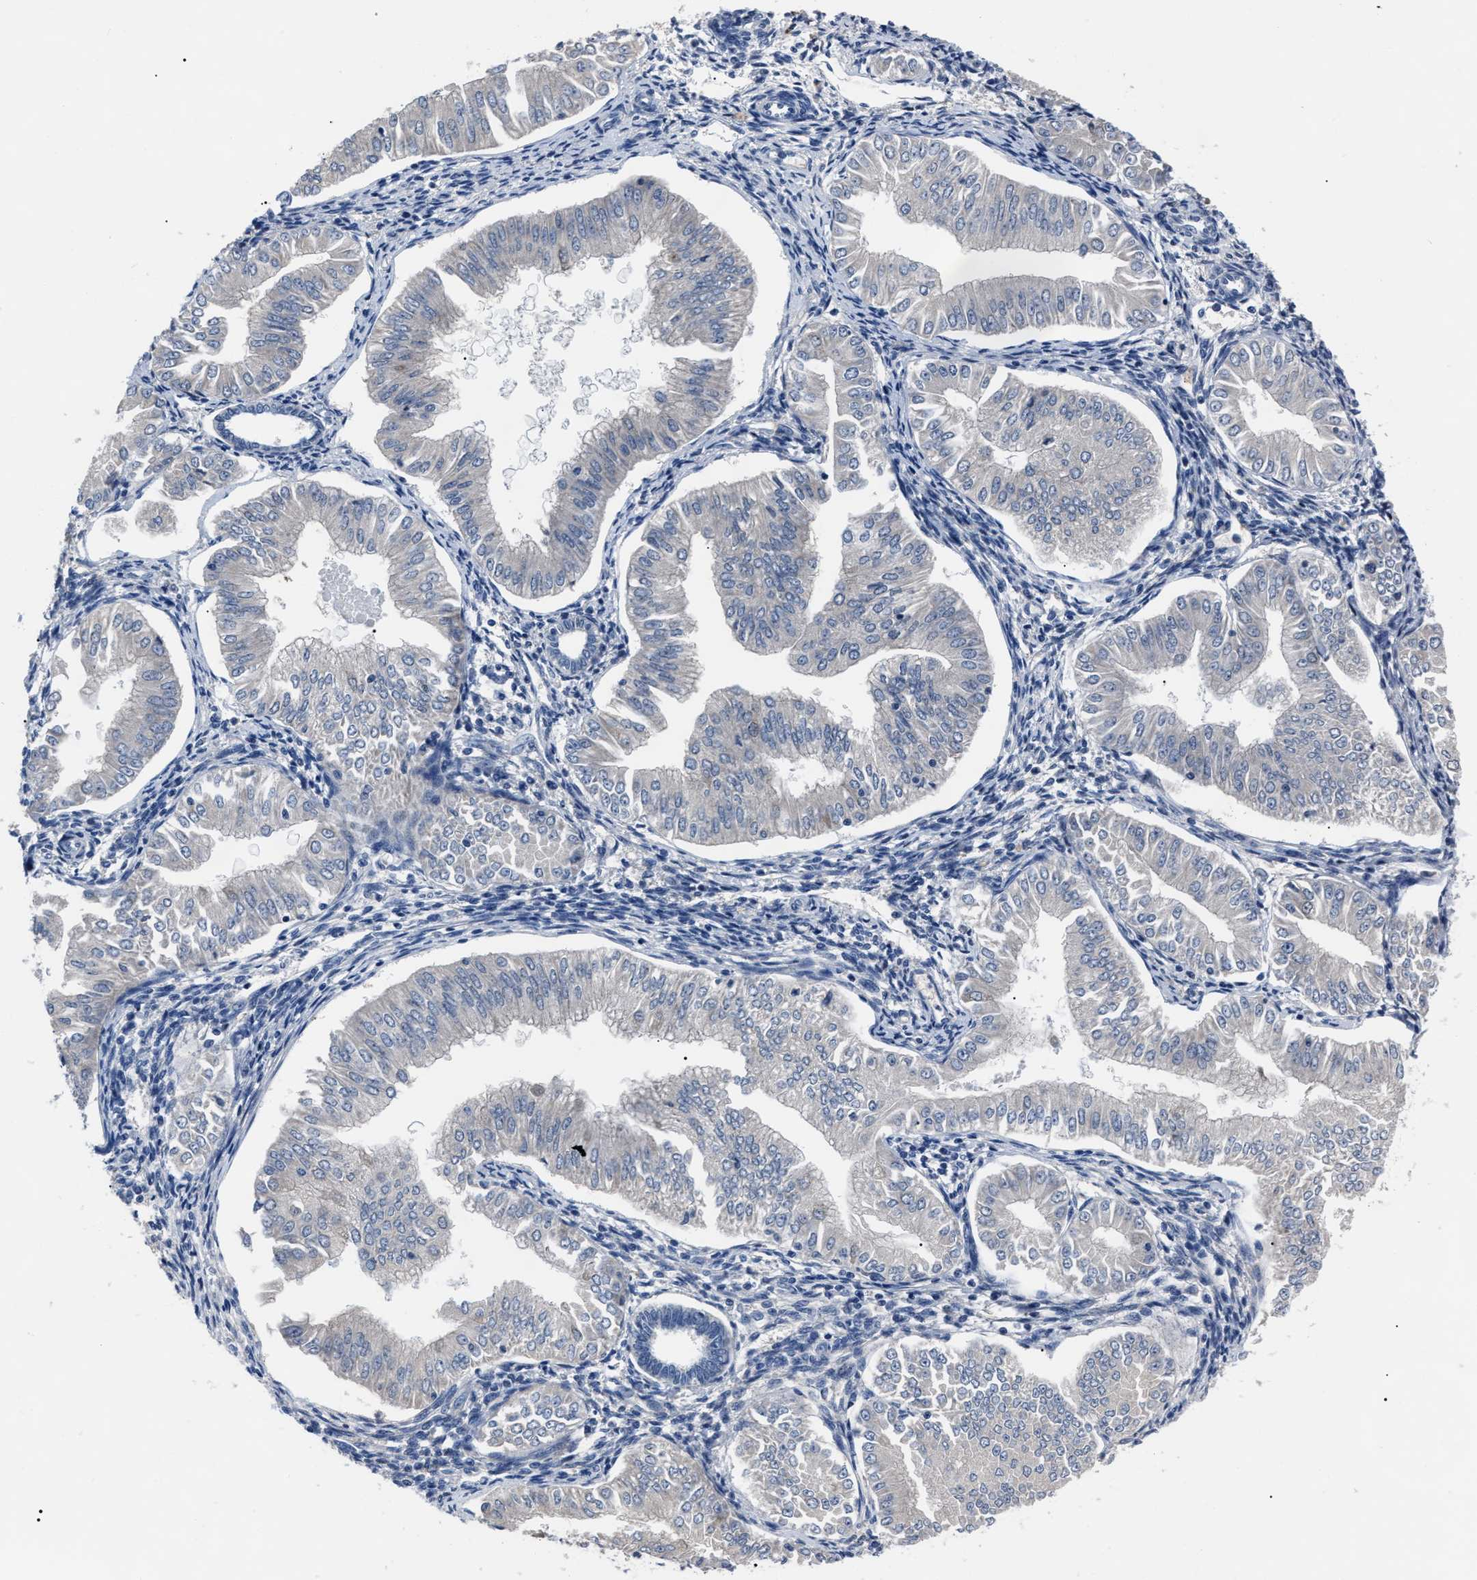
{"staining": {"intensity": "negative", "quantity": "none", "location": "none"}, "tissue": "endometrial cancer", "cell_type": "Tumor cells", "image_type": "cancer", "snomed": [{"axis": "morphology", "description": "Normal tissue, NOS"}, {"axis": "morphology", "description": "Adenocarcinoma, NOS"}, {"axis": "topography", "description": "Endometrium"}], "caption": "Immunohistochemical staining of endometrial cancer (adenocarcinoma) exhibits no significant expression in tumor cells.", "gene": "LRWD1", "patient": {"sex": "female", "age": 53}}